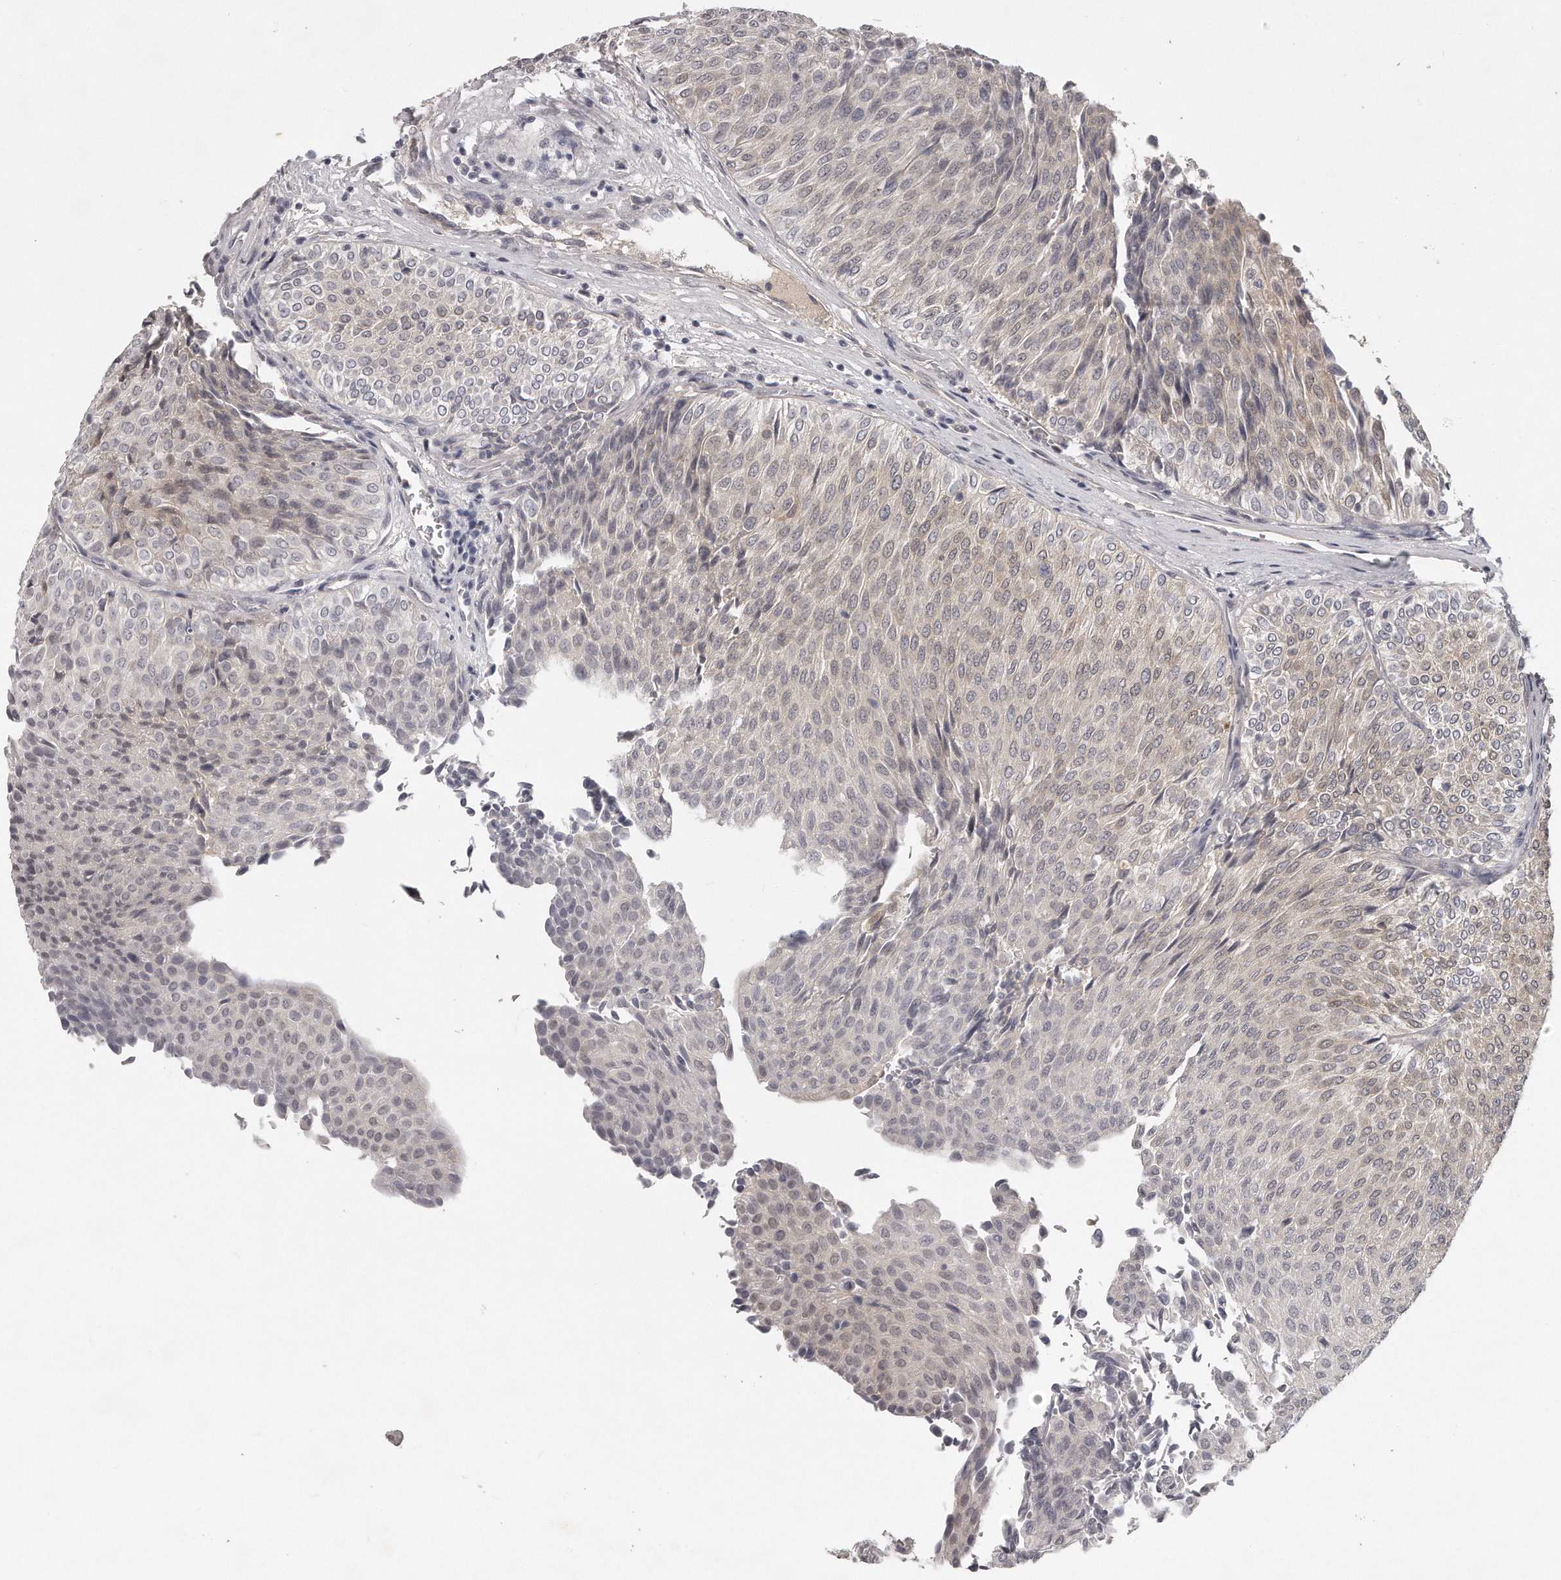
{"staining": {"intensity": "weak", "quantity": "25%-75%", "location": "cytoplasmic/membranous"}, "tissue": "urothelial cancer", "cell_type": "Tumor cells", "image_type": "cancer", "snomed": [{"axis": "morphology", "description": "Urothelial carcinoma, Low grade"}, {"axis": "topography", "description": "Urinary bladder"}], "caption": "This is a histology image of immunohistochemistry staining of low-grade urothelial carcinoma, which shows weak expression in the cytoplasmic/membranous of tumor cells.", "gene": "GGCT", "patient": {"sex": "male", "age": 78}}